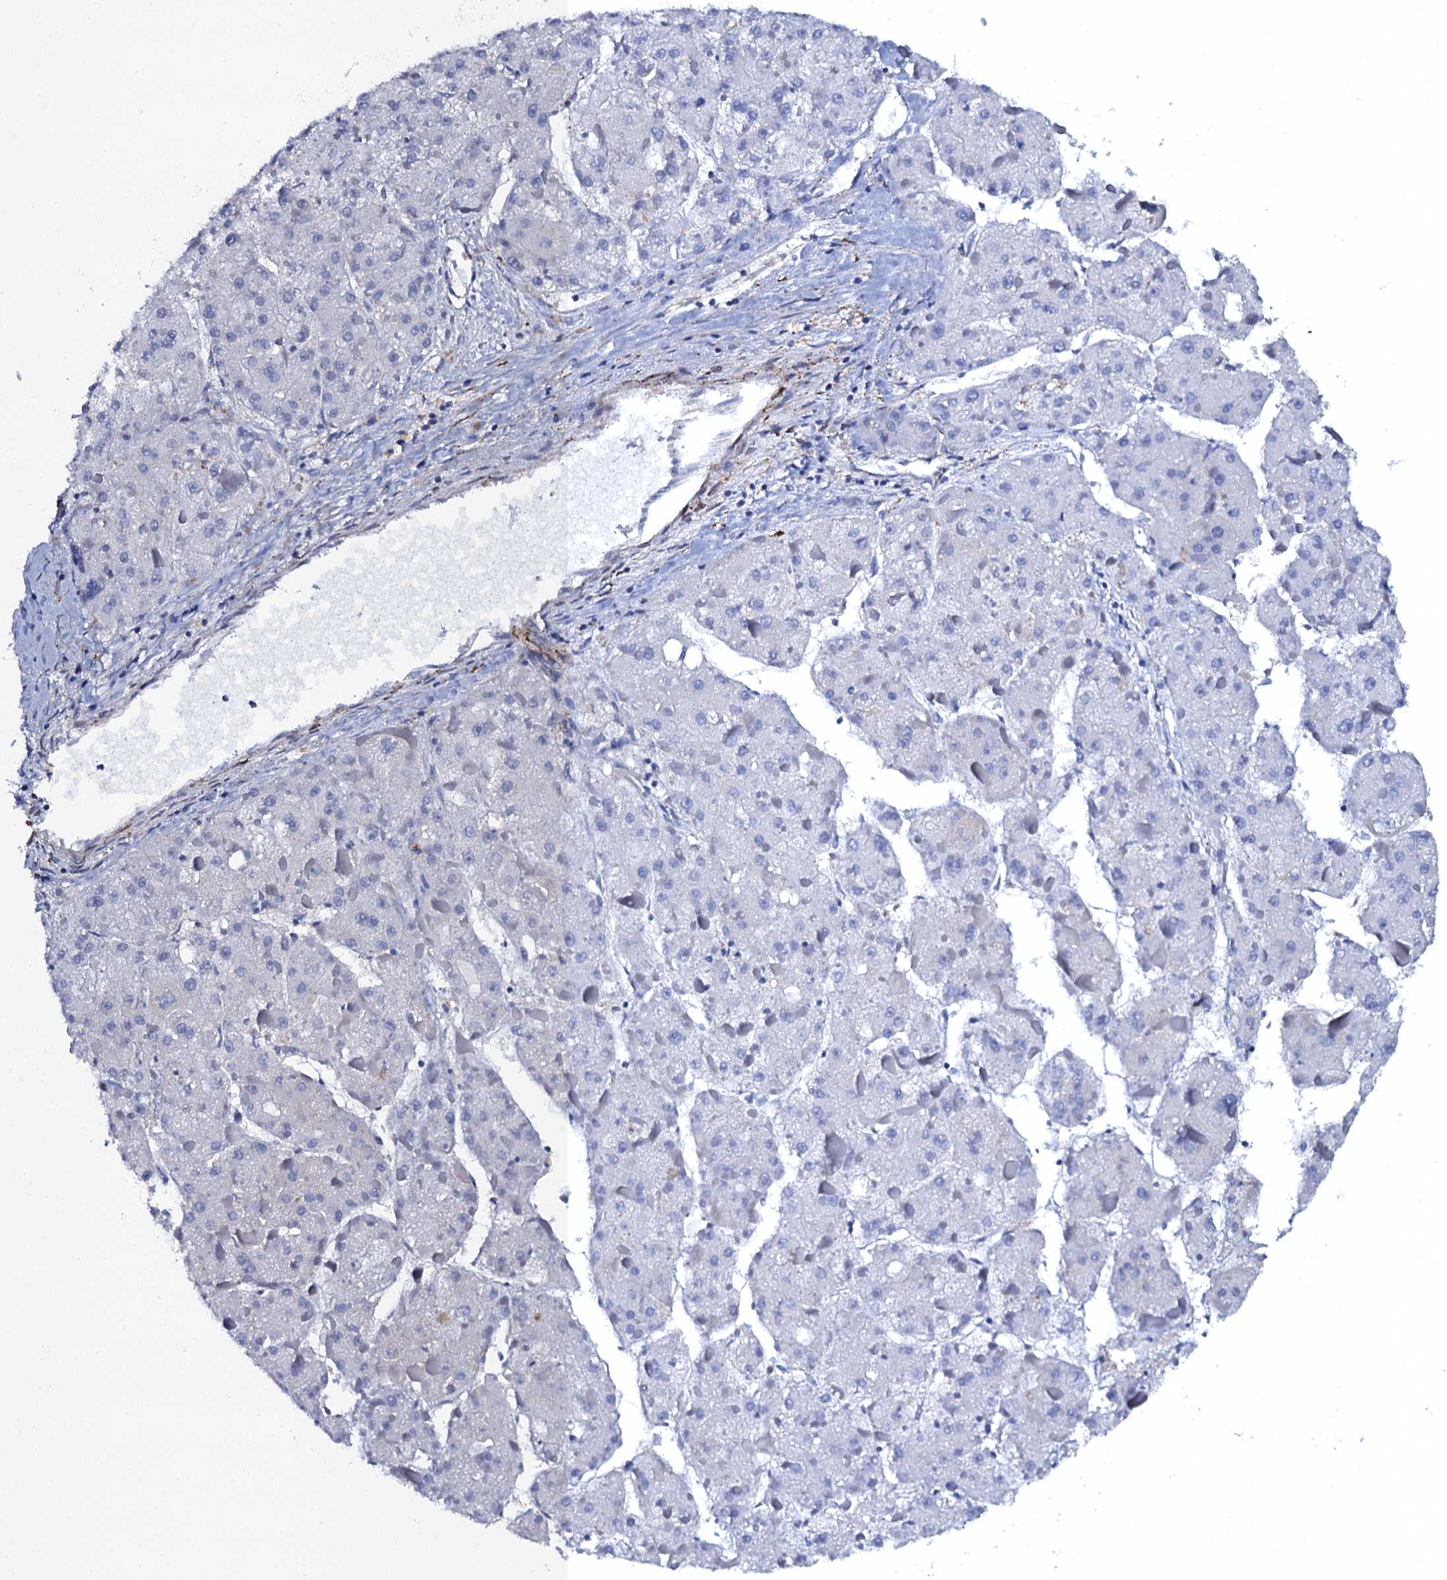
{"staining": {"intensity": "negative", "quantity": "none", "location": "none"}, "tissue": "liver cancer", "cell_type": "Tumor cells", "image_type": "cancer", "snomed": [{"axis": "morphology", "description": "Carcinoma, Hepatocellular, NOS"}, {"axis": "topography", "description": "Liver"}], "caption": "High power microscopy photomicrograph of an immunohistochemistry histopathology image of liver cancer, revealing no significant positivity in tumor cells.", "gene": "POGLUT3", "patient": {"sex": "female", "age": 73}}